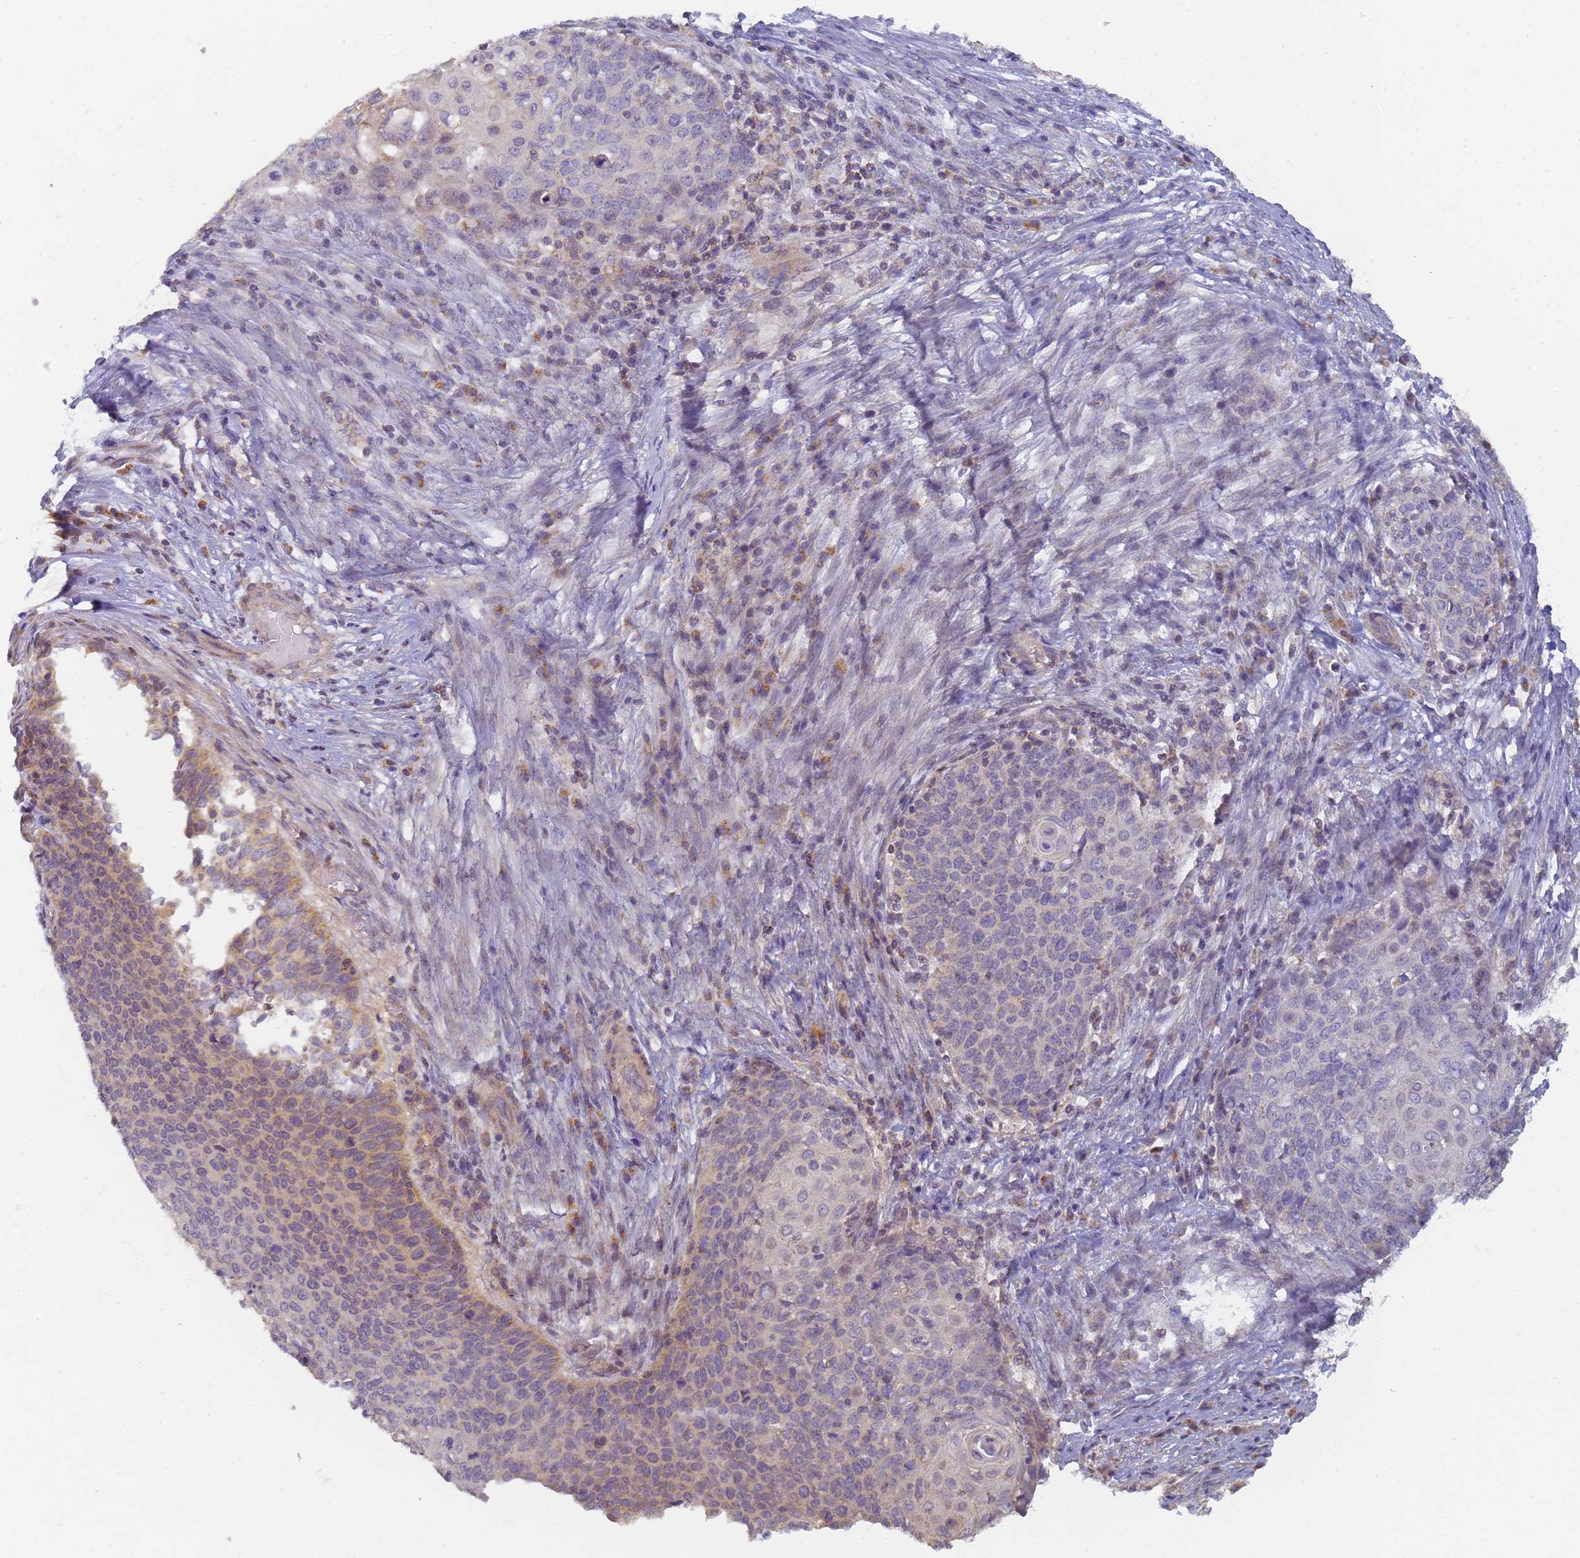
{"staining": {"intensity": "moderate", "quantity": "25%-75%", "location": "cytoplasmic/membranous"}, "tissue": "cervical cancer", "cell_type": "Tumor cells", "image_type": "cancer", "snomed": [{"axis": "morphology", "description": "Squamous cell carcinoma, NOS"}, {"axis": "topography", "description": "Cervix"}], "caption": "Cervical squamous cell carcinoma stained with immunohistochemistry (IHC) demonstrates moderate cytoplasmic/membranous staining in about 25%-75% of tumor cells. The protein of interest is stained brown, and the nuclei are stained in blue (DAB (3,3'-diaminobenzidine) IHC with brightfield microscopy, high magnification).", "gene": "UTP23", "patient": {"sex": "female", "age": 39}}